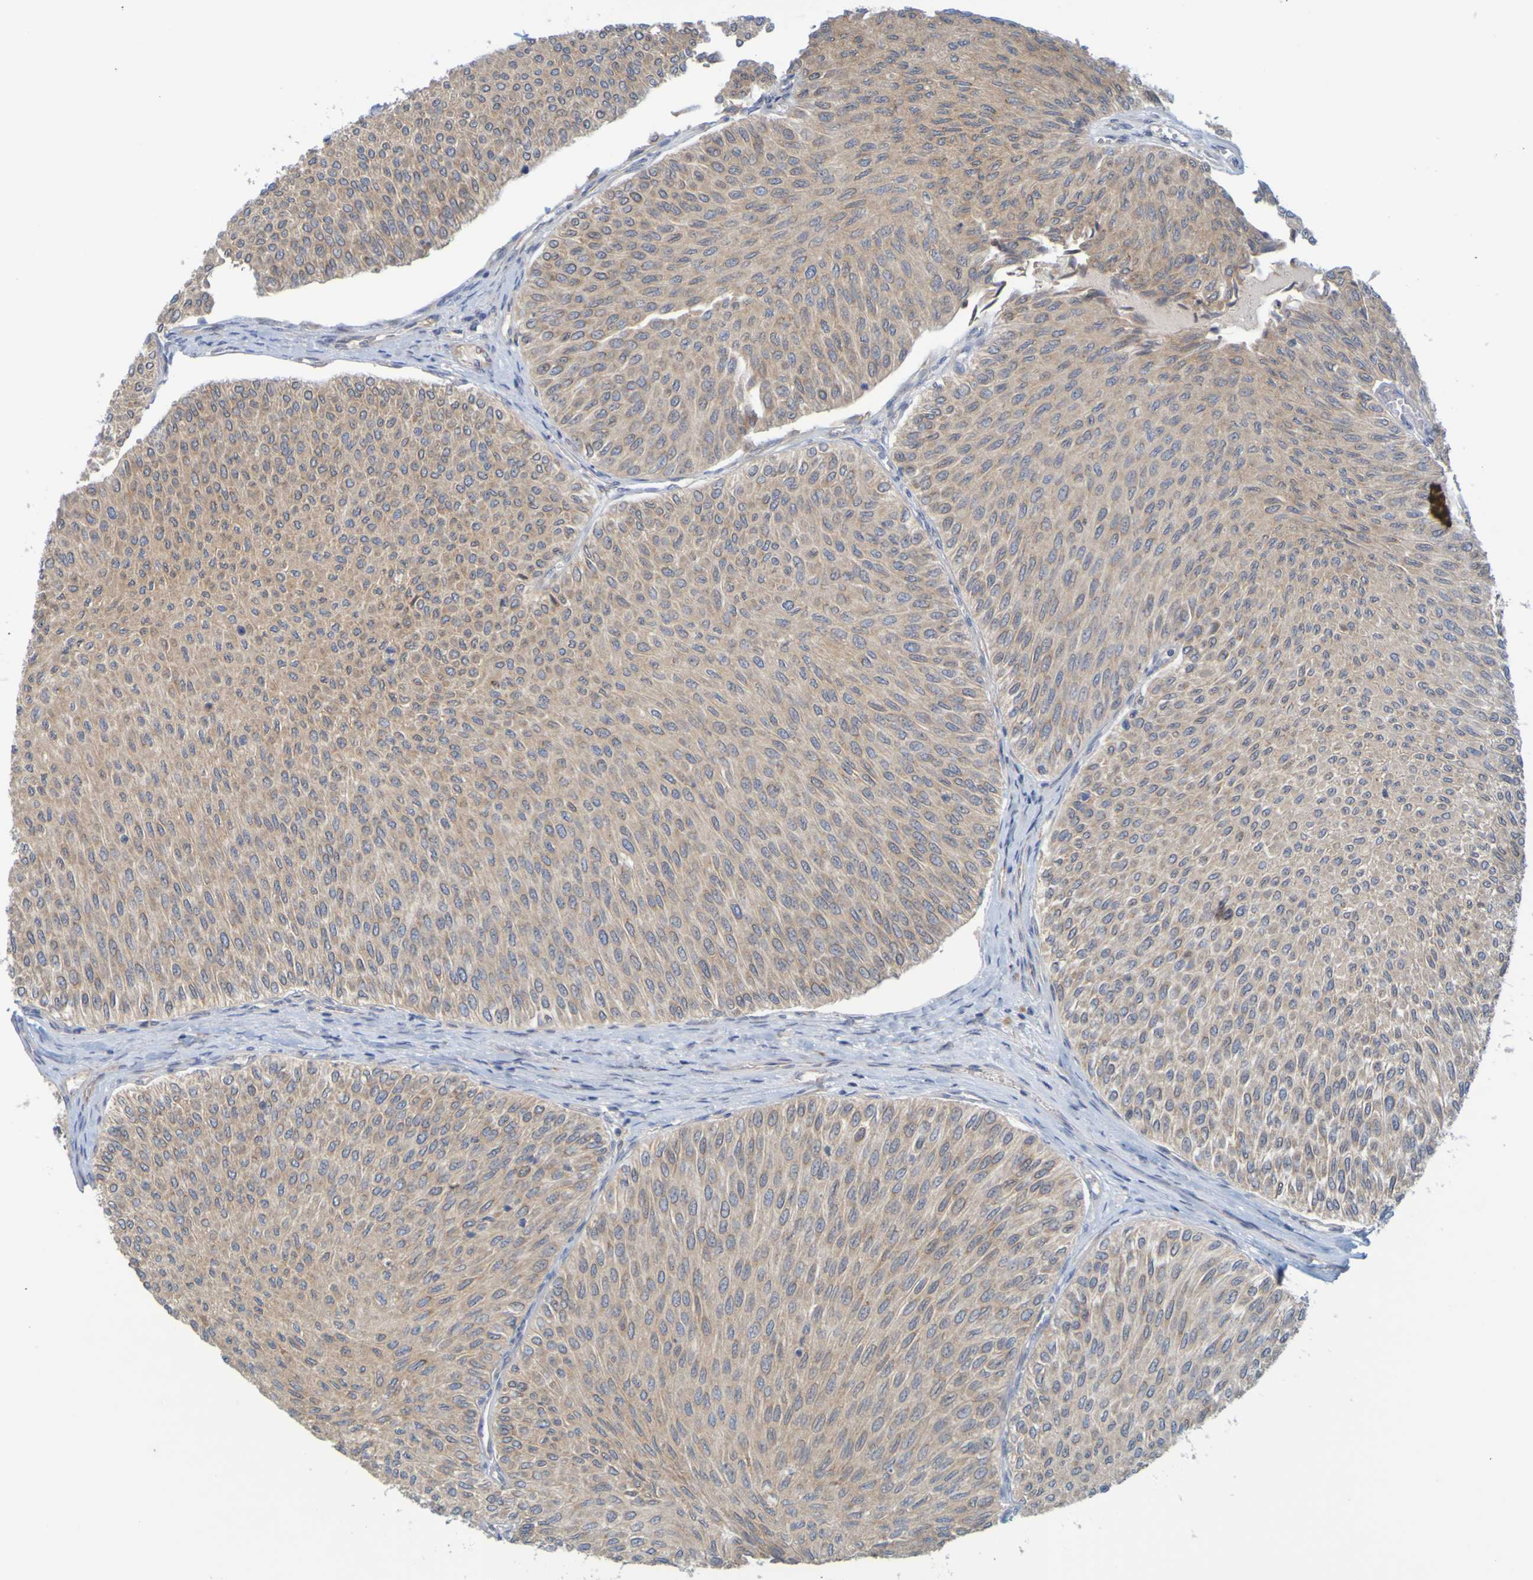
{"staining": {"intensity": "weak", "quantity": ">75%", "location": "cytoplasmic/membranous"}, "tissue": "urothelial cancer", "cell_type": "Tumor cells", "image_type": "cancer", "snomed": [{"axis": "morphology", "description": "Urothelial carcinoma, Low grade"}, {"axis": "topography", "description": "Urinary bladder"}], "caption": "Immunohistochemical staining of human urothelial carcinoma (low-grade) reveals weak cytoplasmic/membranous protein positivity in approximately >75% of tumor cells.", "gene": "MOGS", "patient": {"sex": "male", "age": 78}}